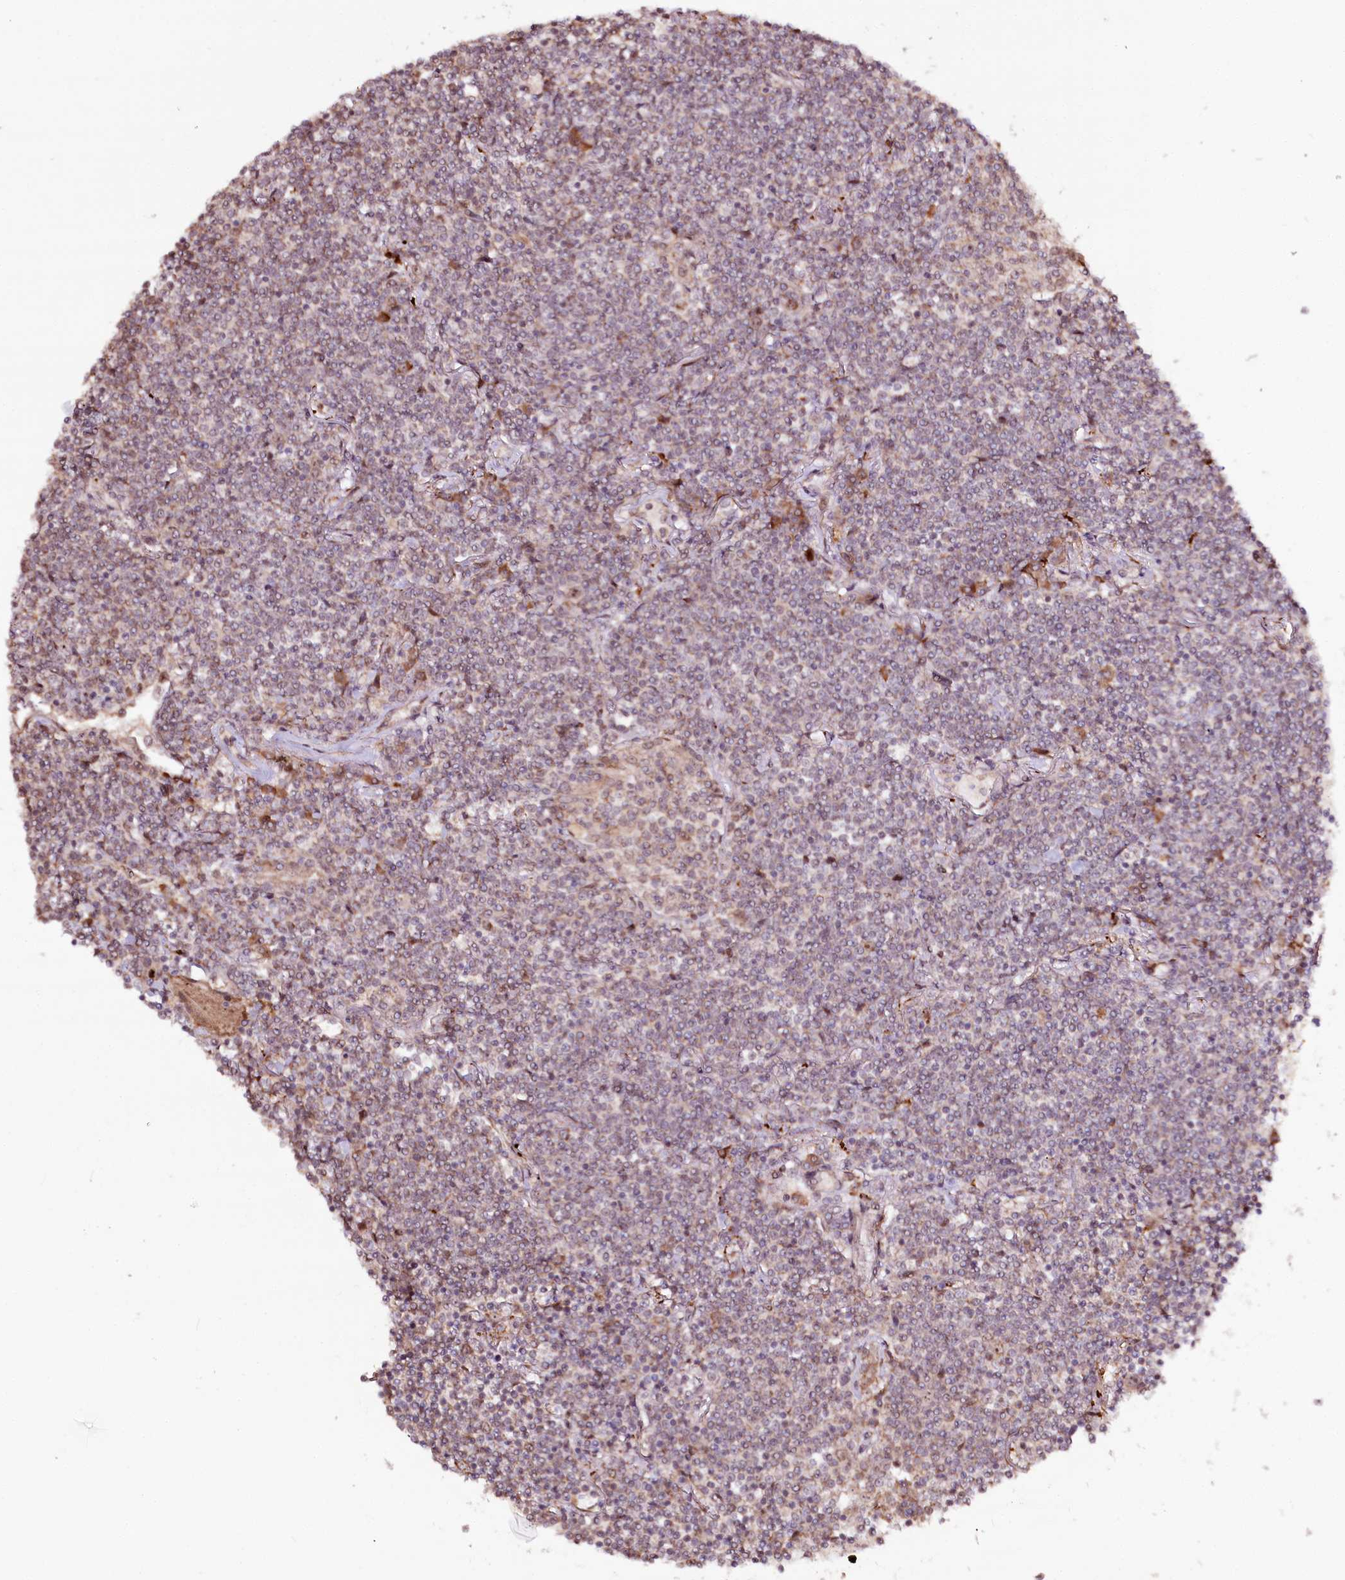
{"staining": {"intensity": "negative", "quantity": "none", "location": "none"}, "tissue": "lymphoma", "cell_type": "Tumor cells", "image_type": "cancer", "snomed": [{"axis": "morphology", "description": "Malignant lymphoma, non-Hodgkin's type, Low grade"}, {"axis": "topography", "description": "Lung"}], "caption": "IHC histopathology image of neoplastic tissue: human malignant lymphoma, non-Hodgkin's type (low-grade) stained with DAB (3,3'-diaminobenzidine) reveals no significant protein staining in tumor cells.", "gene": "DMP1", "patient": {"sex": "female", "age": 71}}